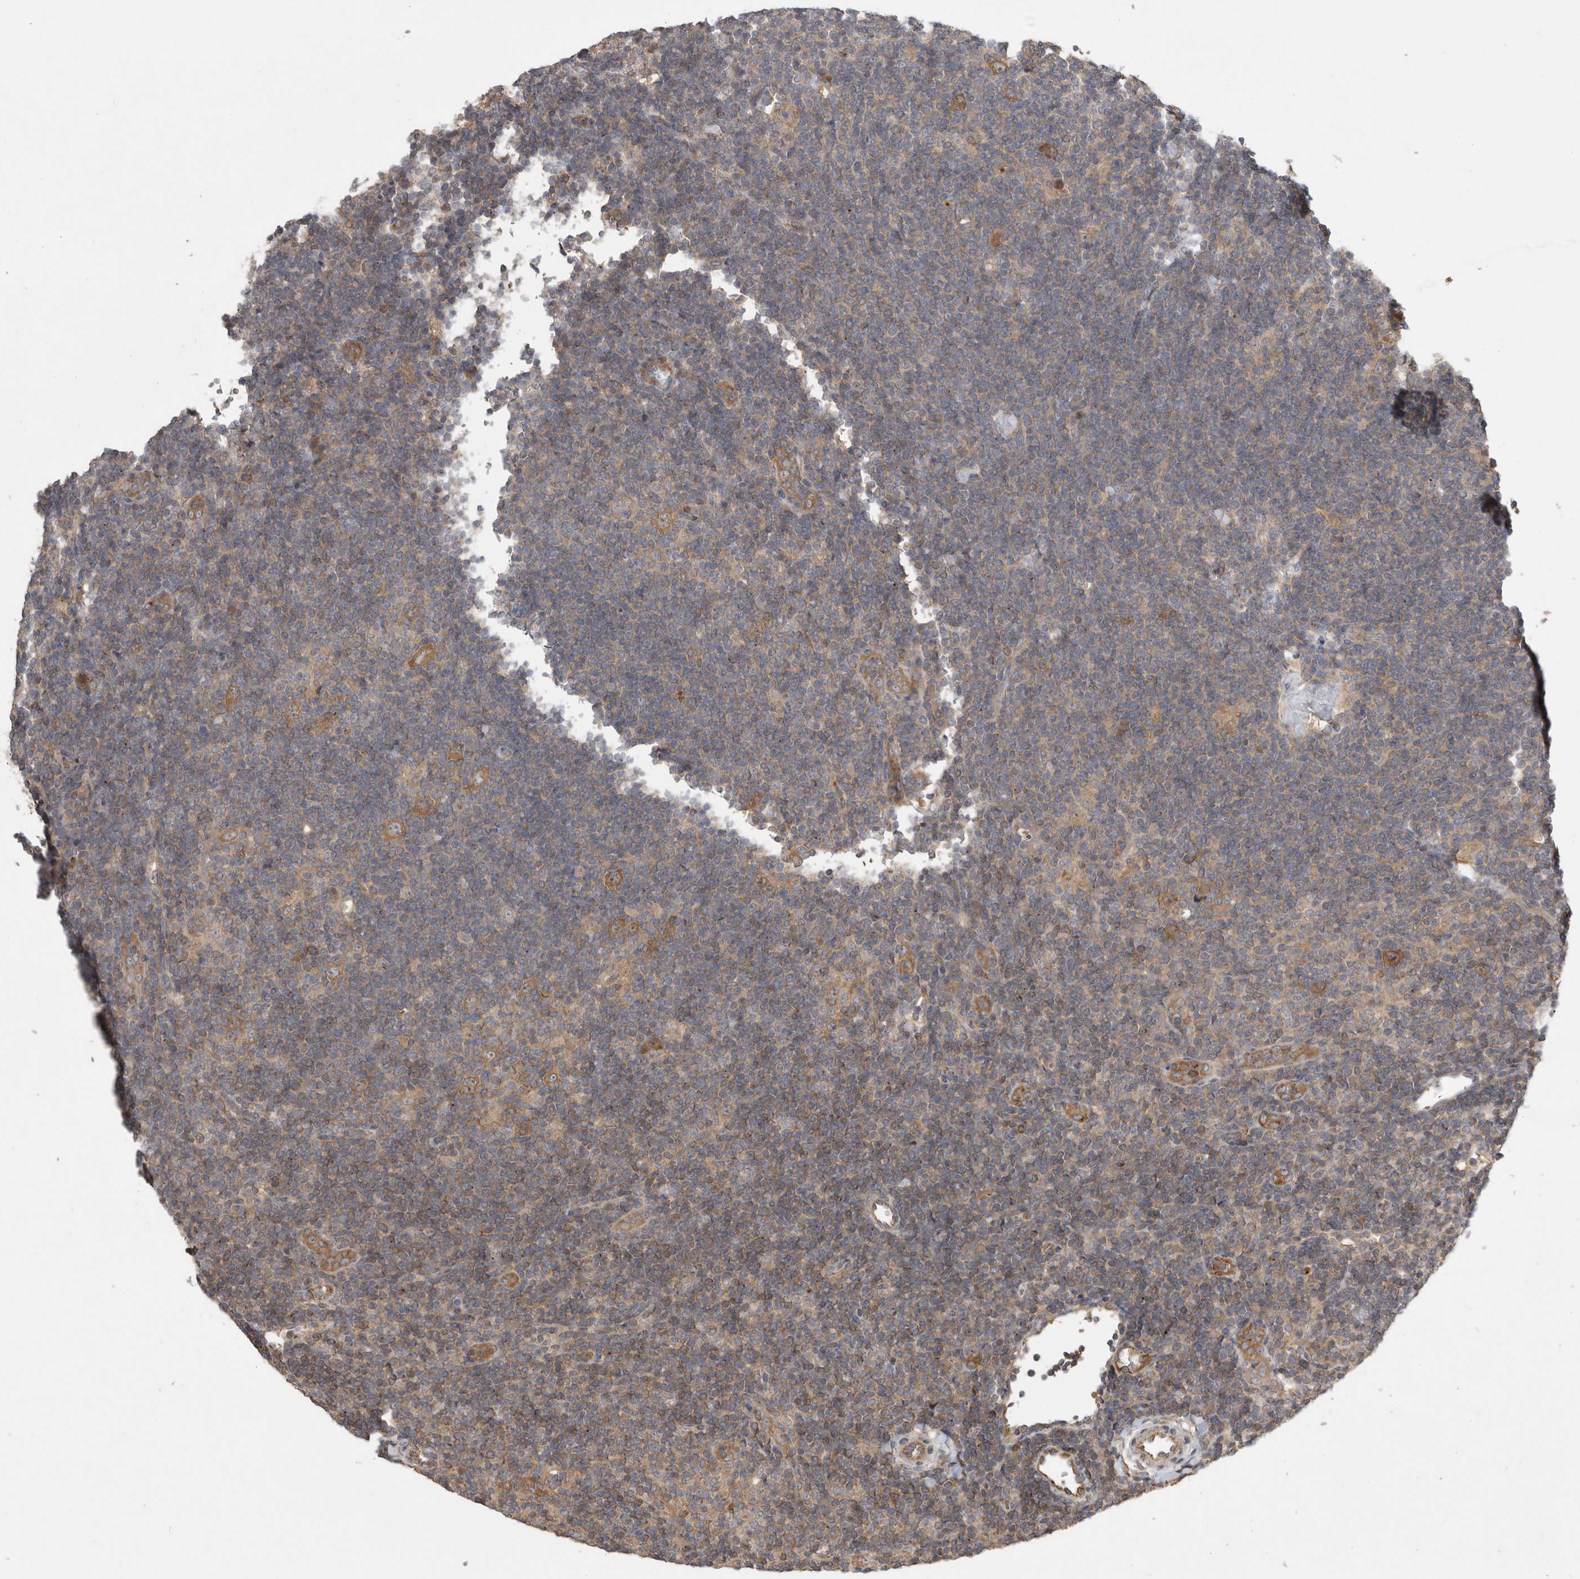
{"staining": {"intensity": "moderate", "quantity": ">75%", "location": "cytoplasmic/membranous"}, "tissue": "lymphoma", "cell_type": "Tumor cells", "image_type": "cancer", "snomed": [{"axis": "morphology", "description": "Hodgkin's disease, NOS"}, {"axis": "topography", "description": "Lymph node"}], "caption": "DAB (3,3'-diaminobenzidine) immunohistochemical staining of Hodgkin's disease displays moderate cytoplasmic/membranous protein staining in about >75% of tumor cells. Nuclei are stained in blue.", "gene": "TRMT61B", "patient": {"sex": "female", "age": 57}}